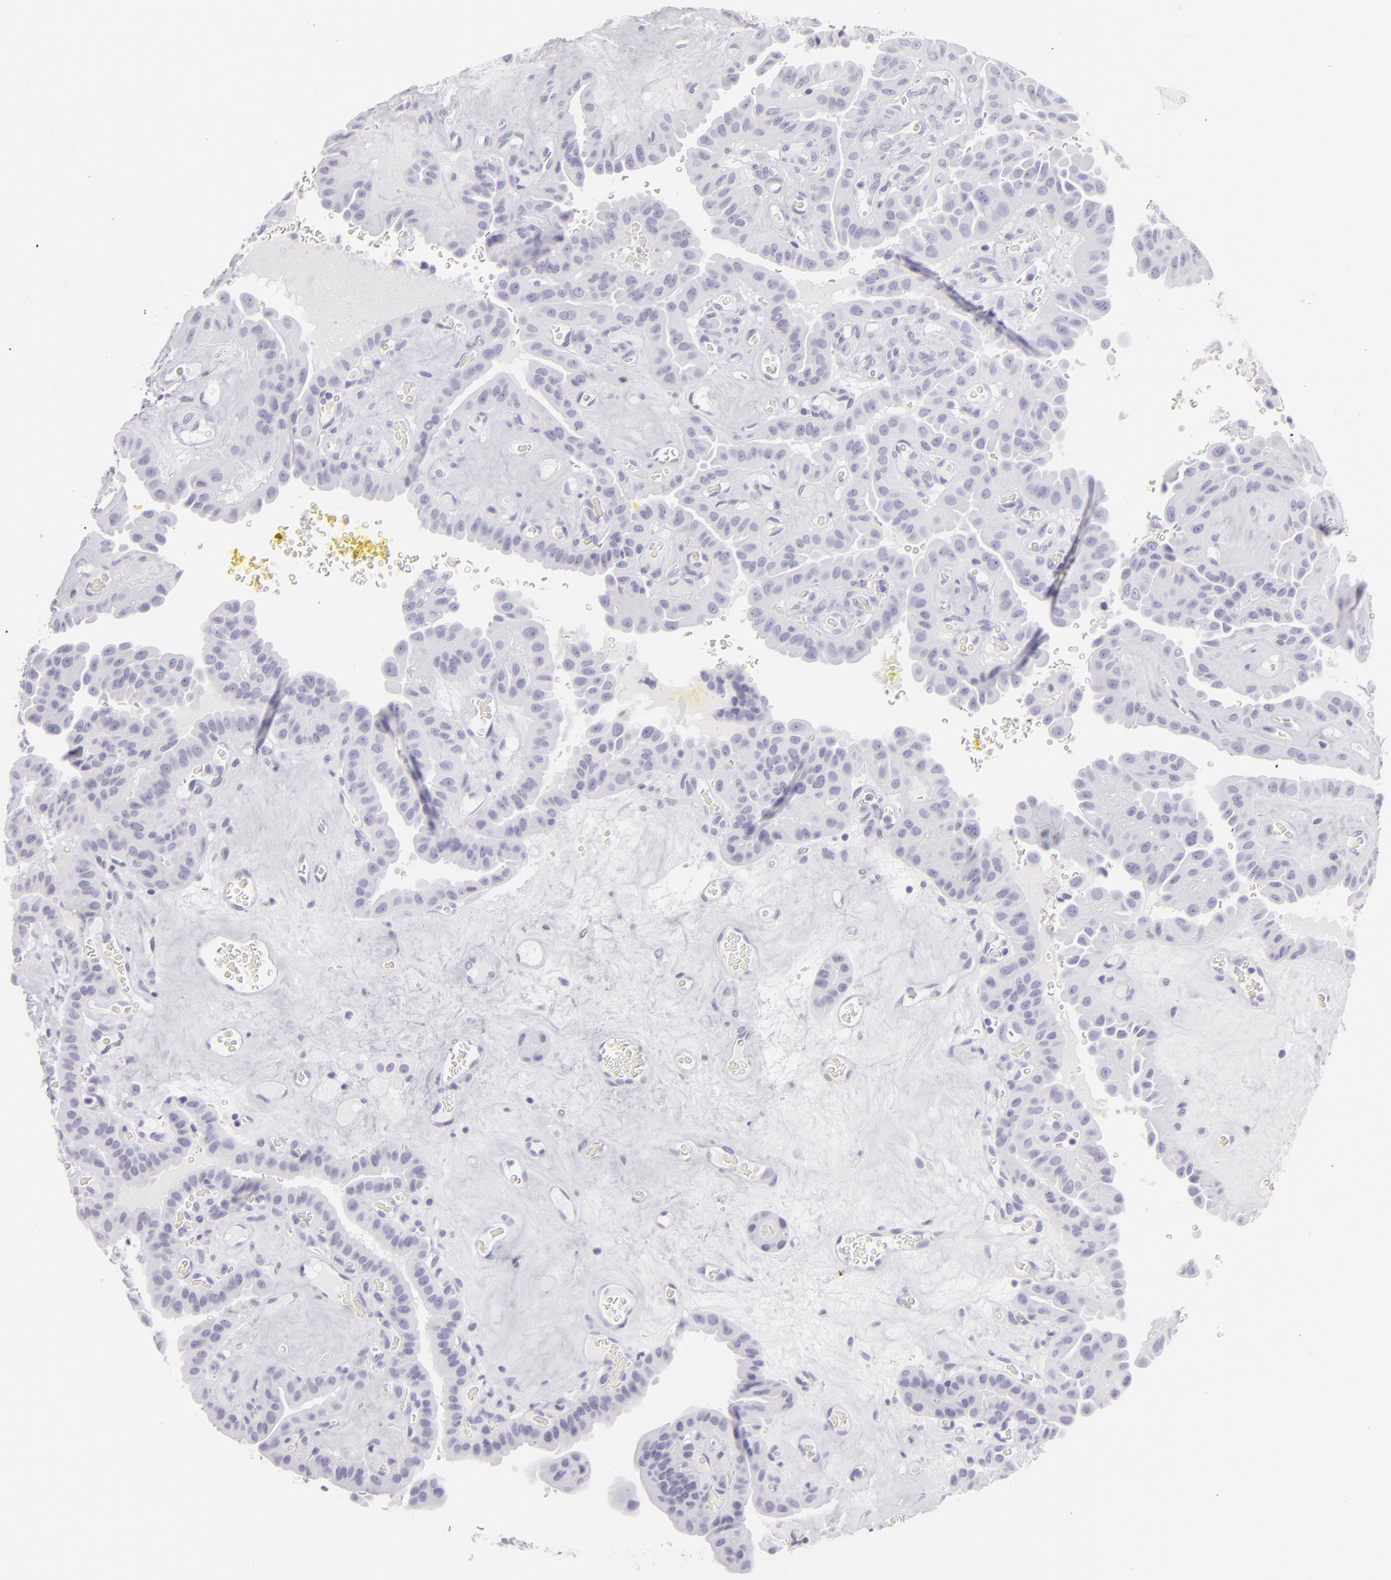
{"staining": {"intensity": "negative", "quantity": "none", "location": "none"}, "tissue": "thyroid cancer", "cell_type": "Tumor cells", "image_type": "cancer", "snomed": [{"axis": "morphology", "description": "Papillary adenocarcinoma, NOS"}, {"axis": "topography", "description": "Thyroid gland"}], "caption": "Tumor cells show no significant protein expression in papillary adenocarcinoma (thyroid). The staining was performed using DAB to visualize the protein expression in brown, while the nuclei were stained in blue with hematoxylin (Magnification: 20x).", "gene": "FLG", "patient": {"sex": "male", "age": 87}}